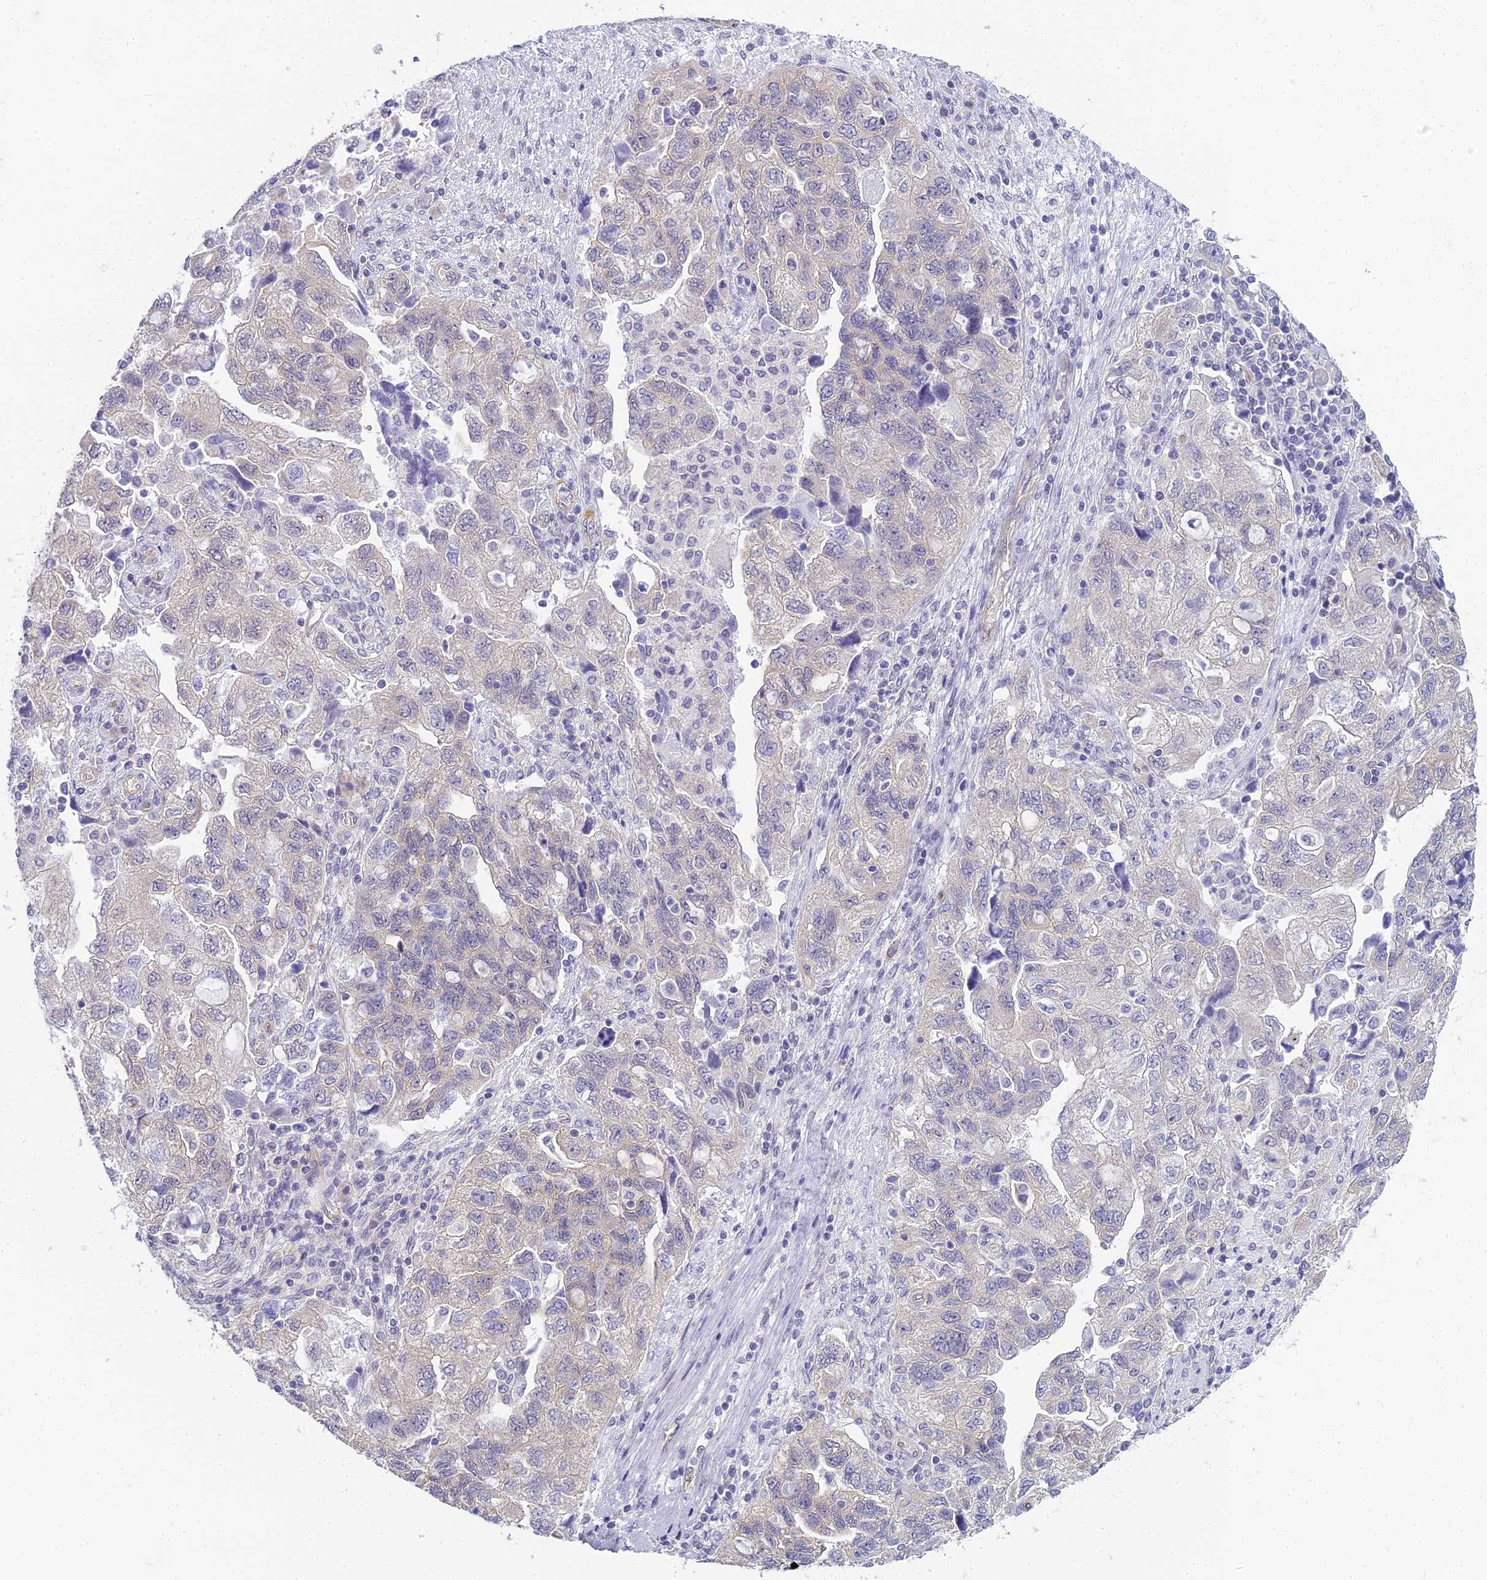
{"staining": {"intensity": "negative", "quantity": "none", "location": "none"}, "tissue": "ovarian cancer", "cell_type": "Tumor cells", "image_type": "cancer", "snomed": [{"axis": "morphology", "description": "Carcinoma, NOS"}, {"axis": "morphology", "description": "Cystadenocarcinoma, serous, NOS"}, {"axis": "topography", "description": "Ovary"}], "caption": "IHC of human ovarian cancer exhibits no expression in tumor cells. (DAB (3,3'-diaminobenzidine) IHC visualized using brightfield microscopy, high magnification).", "gene": "RGL3", "patient": {"sex": "female", "age": 69}}